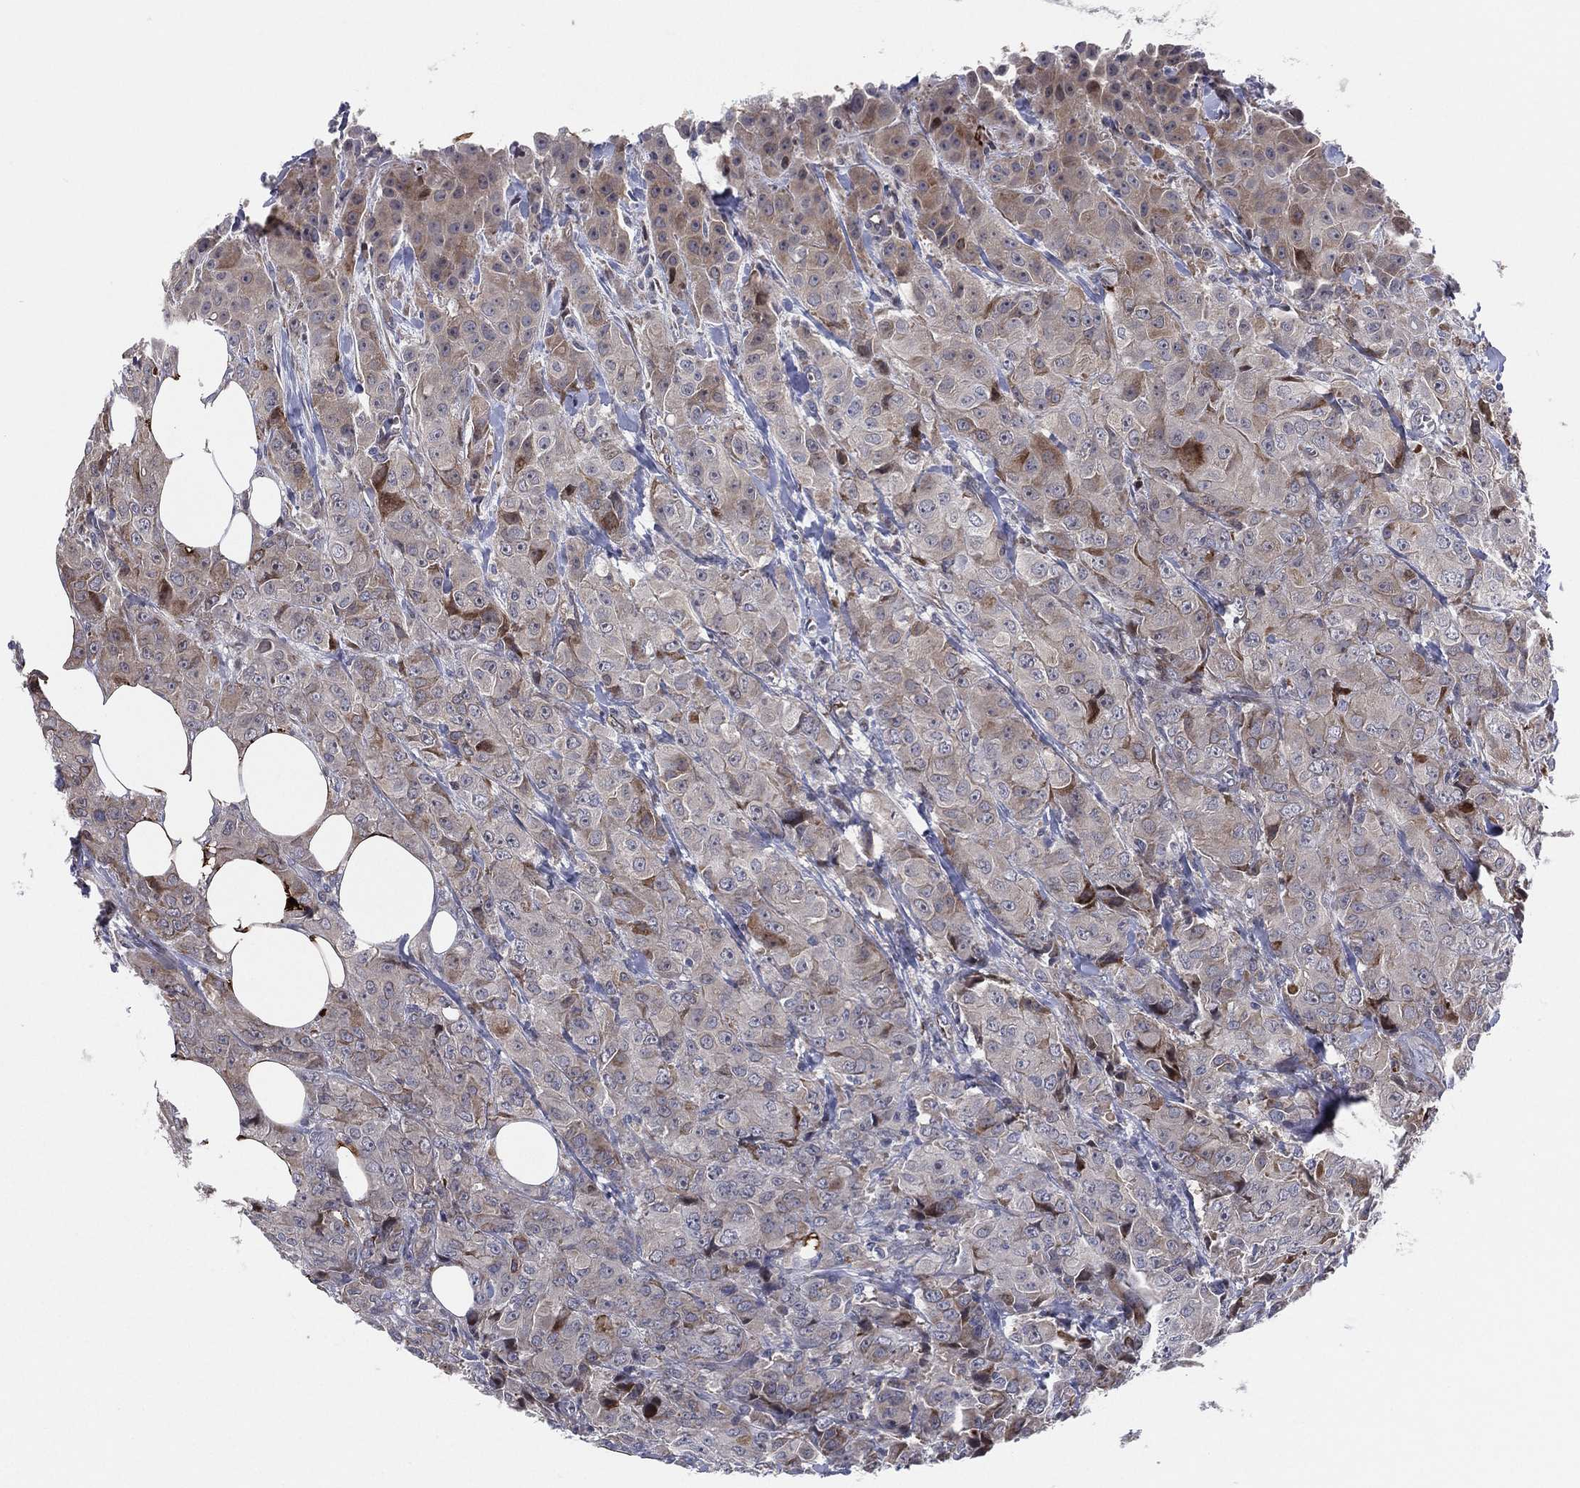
{"staining": {"intensity": "moderate", "quantity": "<25%", "location": "cytoplasmic/membranous"}, "tissue": "breast cancer", "cell_type": "Tumor cells", "image_type": "cancer", "snomed": [{"axis": "morphology", "description": "Duct carcinoma"}, {"axis": "topography", "description": "Breast"}], "caption": "Tumor cells reveal low levels of moderate cytoplasmic/membranous staining in approximately <25% of cells in human invasive ductal carcinoma (breast).", "gene": "UTP14A", "patient": {"sex": "female", "age": 43}}